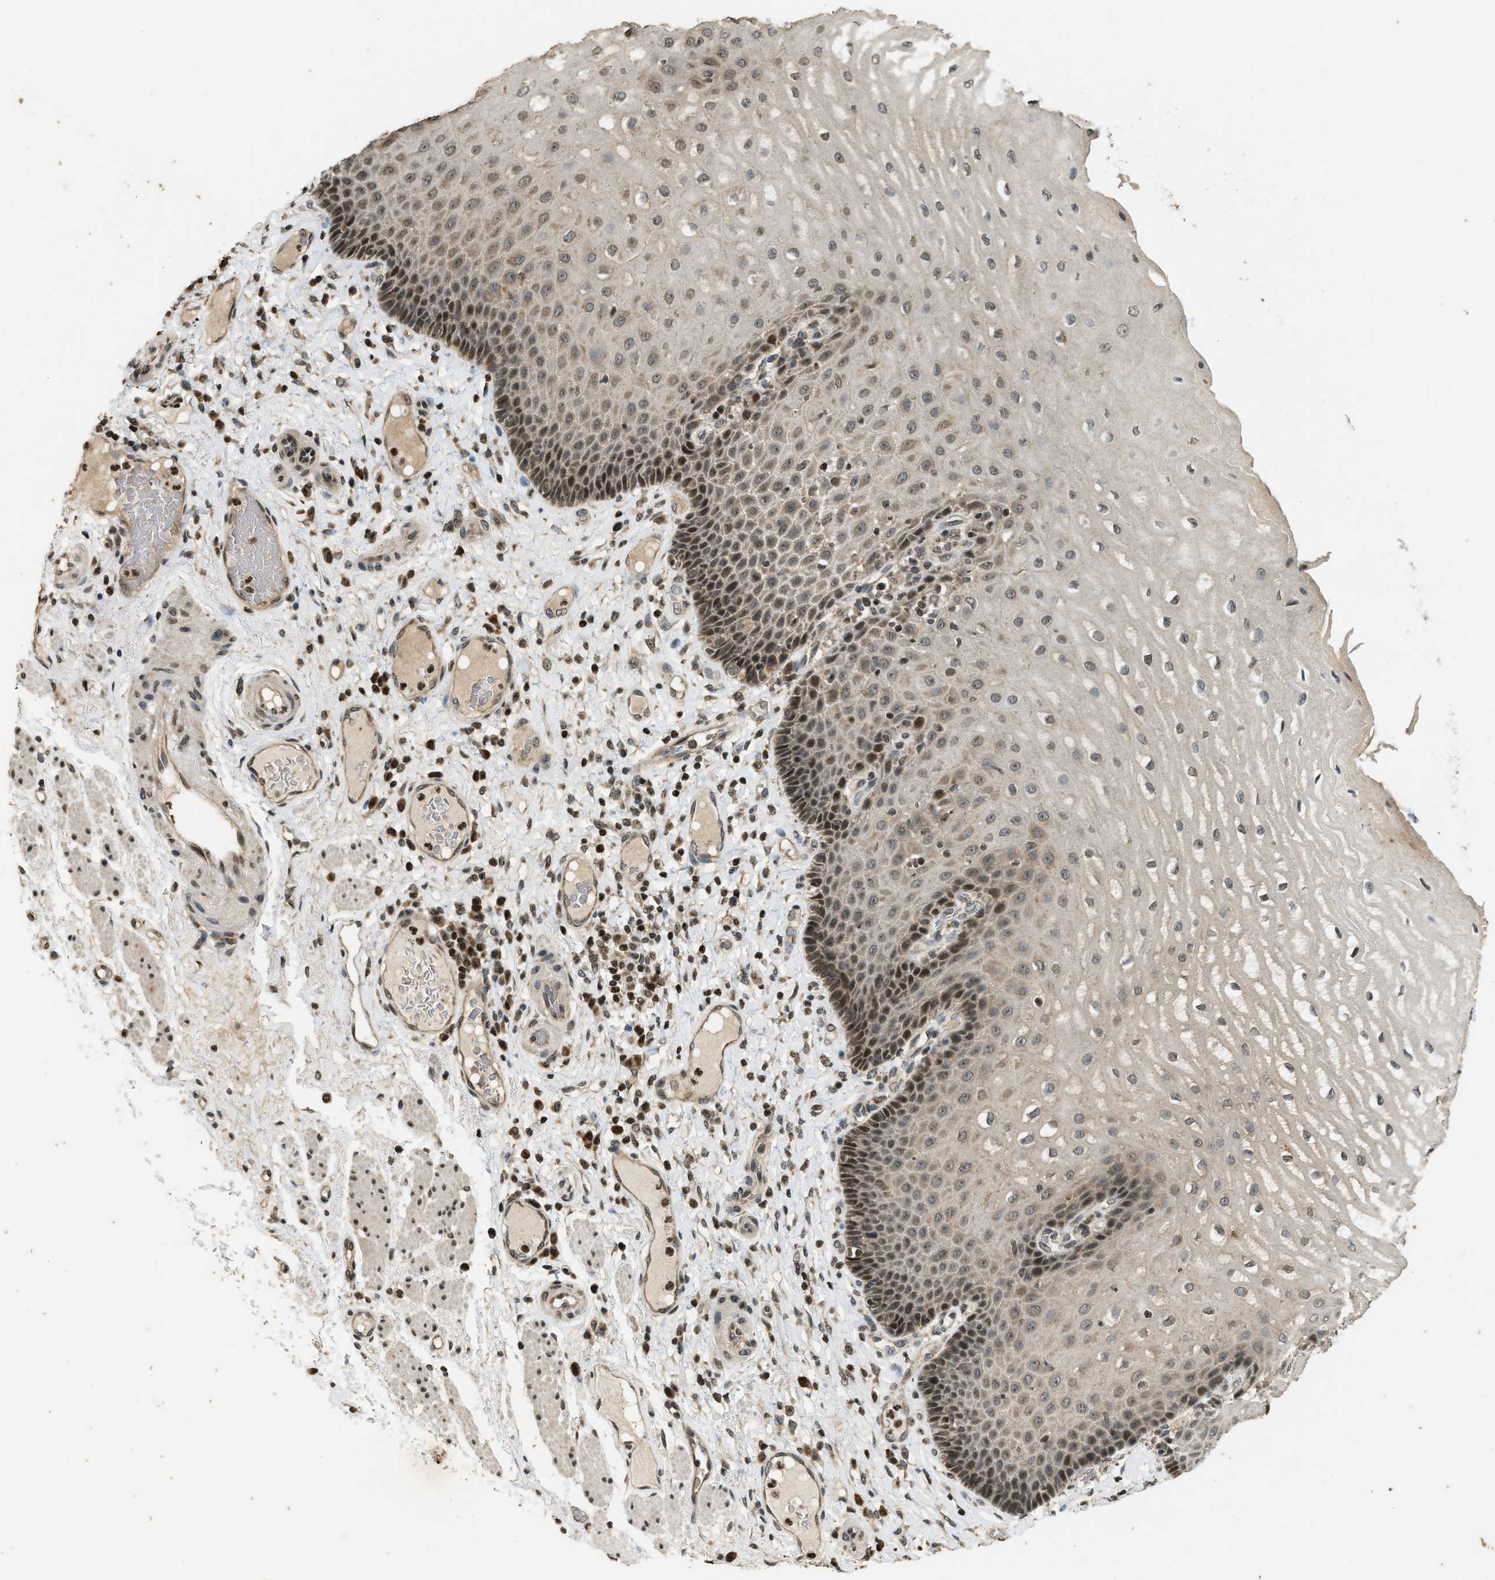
{"staining": {"intensity": "moderate", "quantity": ">75%", "location": "nuclear"}, "tissue": "esophagus", "cell_type": "Squamous epithelial cells", "image_type": "normal", "snomed": [{"axis": "morphology", "description": "Normal tissue, NOS"}, {"axis": "topography", "description": "Esophagus"}], "caption": "The histopathology image reveals immunohistochemical staining of benign esophagus. There is moderate nuclear positivity is seen in approximately >75% of squamous epithelial cells.", "gene": "SIAH1", "patient": {"sex": "male", "age": 54}}